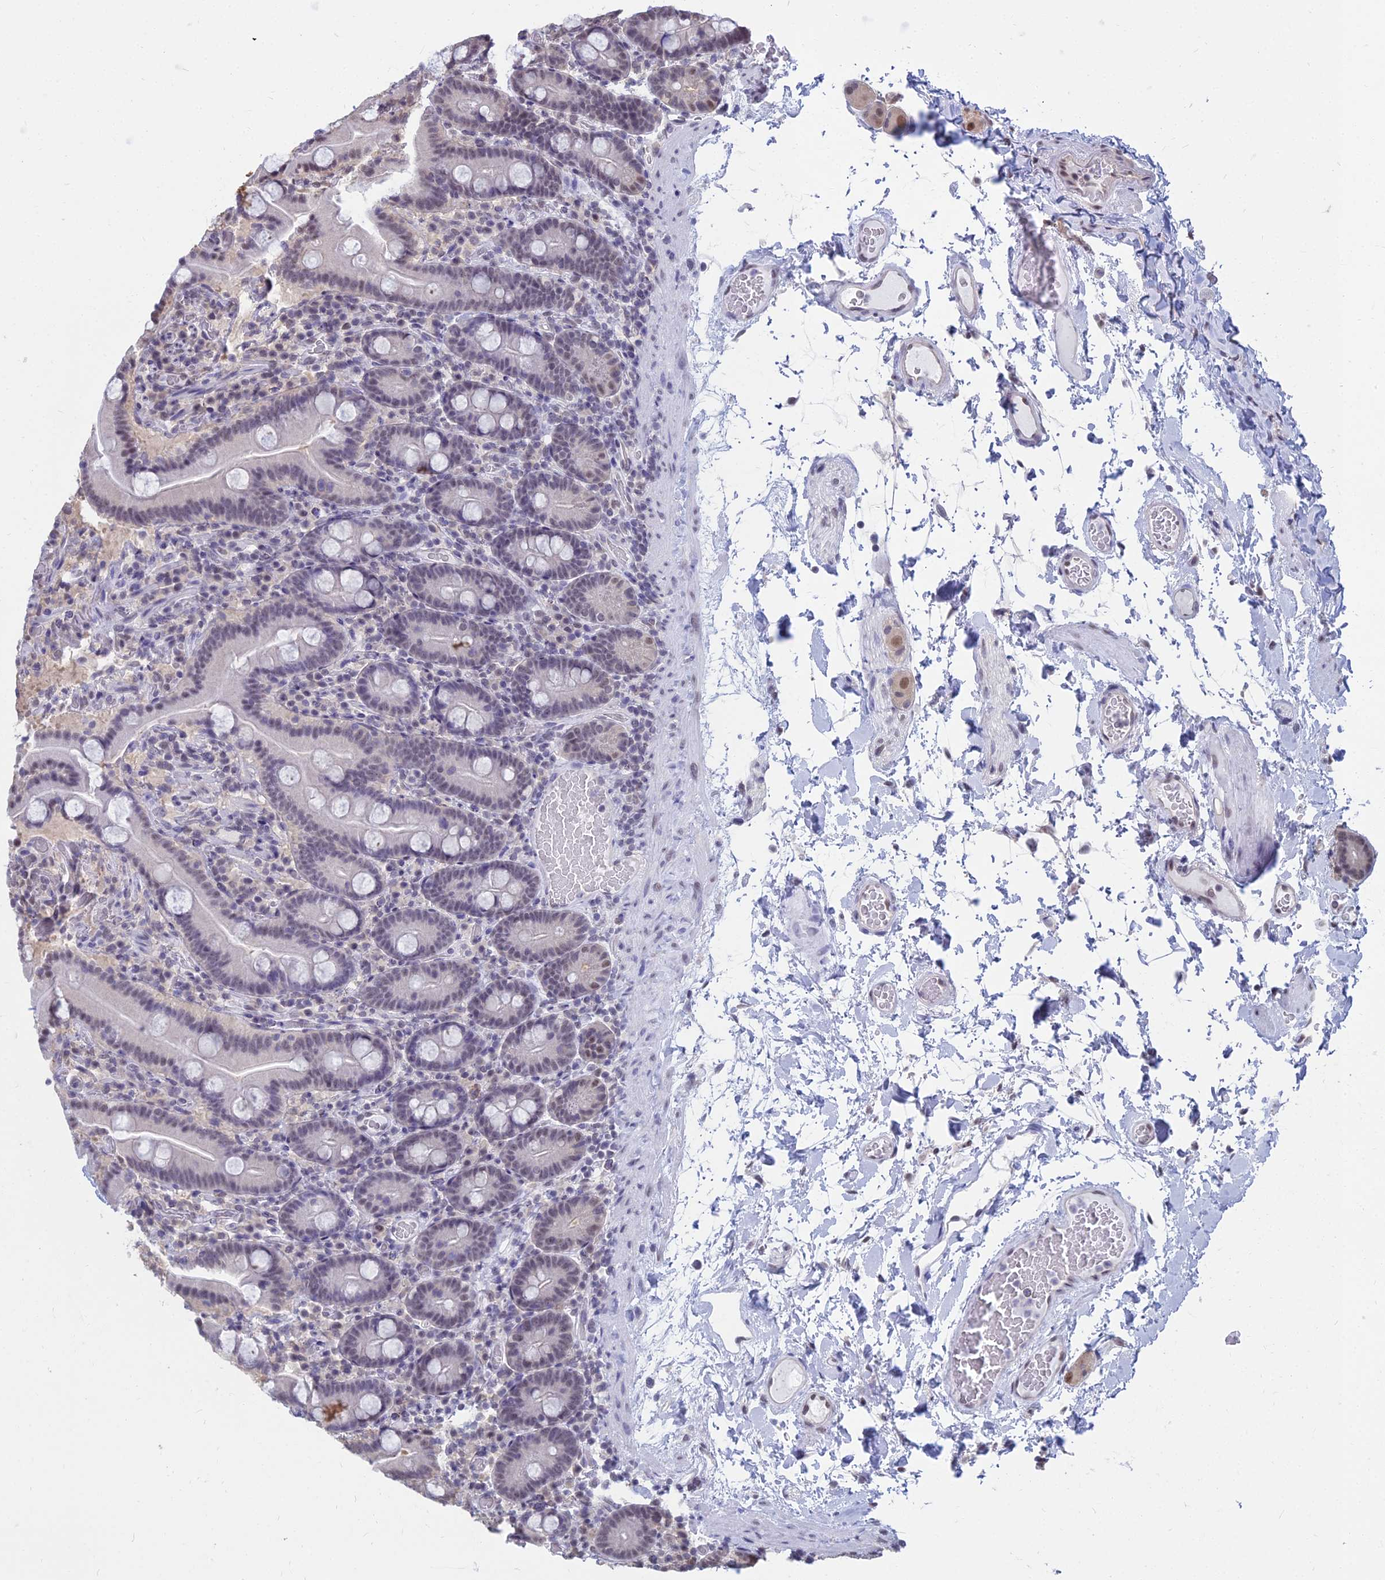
{"staining": {"intensity": "moderate", "quantity": "<25%", "location": "nuclear"}, "tissue": "duodenum", "cell_type": "Glandular cells", "image_type": "normal", "snomed": [{"axis": "morphology", "description": "Normal tissue, NOS"}, {"axis": "topography", "description": "Duodenum"}], "caption": "Brown immunohistochemical staining in benign human duodenum displays moderate nuclear staining in about <25% of glandular cells. (IHC, brightfield microscopy, high magnification).", "gene": "SRSF7", "patient": {"sex": "male", "age": 55}}